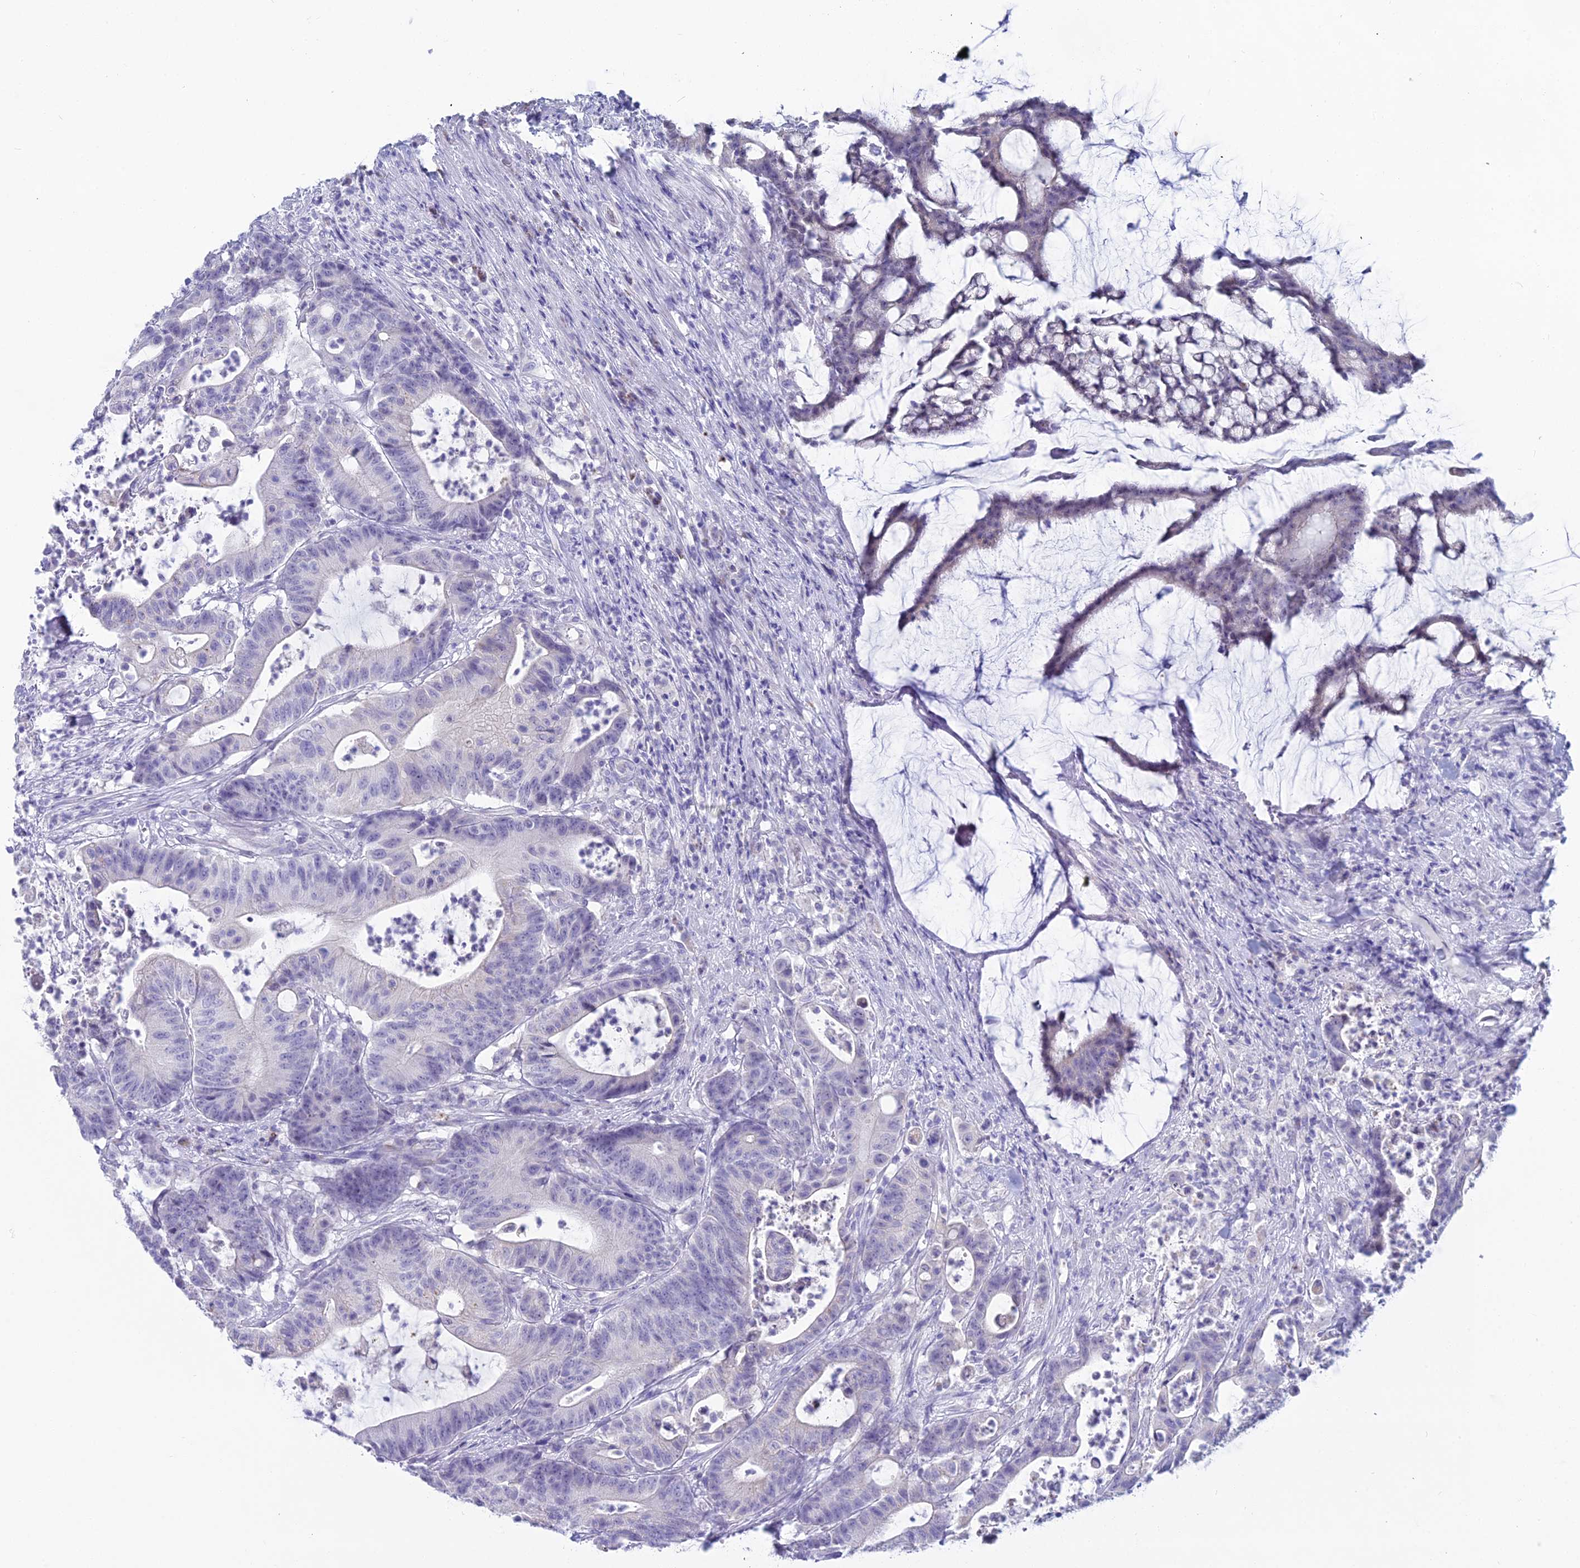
{"staining": {"intensity": "negative", "quantity": "none", "location": "none"}, "tissue": "colorectal cancer", "cell_type": "Tumor cells", "image_type": "cancer", "snomed": [{"axis": "morphology", "description": "Adenocarcinoma, NOS"}, {"axis": "topography", "description": "Colon"}], "caption": "Immunohistochemistry histopathology image of neoplastic tissue: human colorectal adenocarcinoma stained with DAB (3,3'-diaminobenzidine) reveals no significant protein expression in tumor cells. Nuclei are stained in blue.", "gene": "CGB2", "patient": {"sex": "female", "age": 84}}